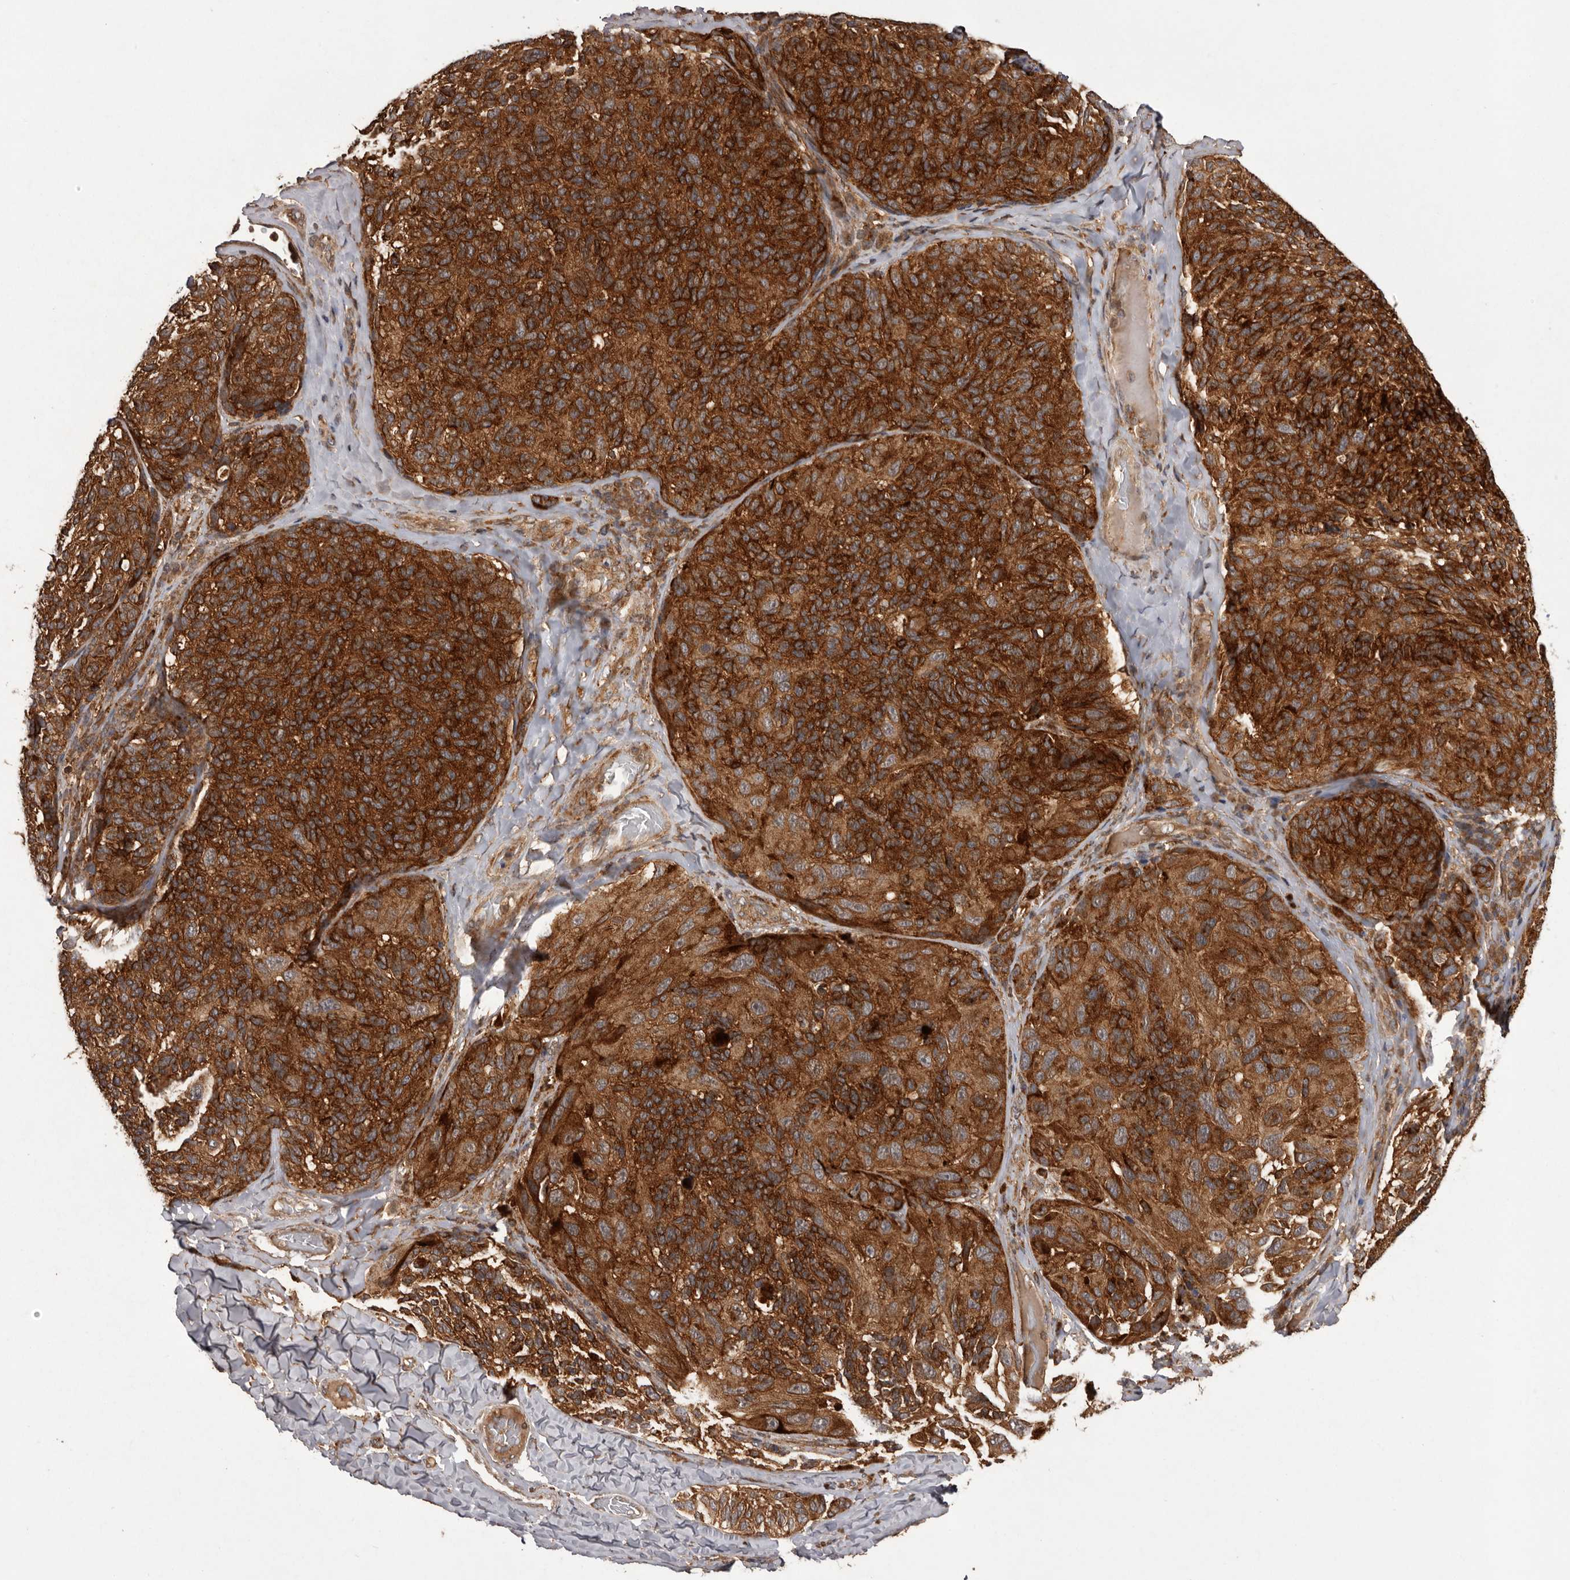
{"staining": {"intensity": "strong", "quantity": ">75%", "location": "cytoplasmic/membranous"}, "tissue": "melanoma", "cell_type": "Tumor cells", "image_type": "cancer", "snomed": [{"axis": "morphology", "description": "Malignant melanoma, NOS"}, {"axis": "topography", "description": "Skin"}], "caption": "Immunohistochemical staining of human melanoma shows strong cytoplasmic/membranous protein positivity in approximately >75% of tumor cells.", "gene": "SLC22A3", "patient": {"sex": "female", "age": 73}}